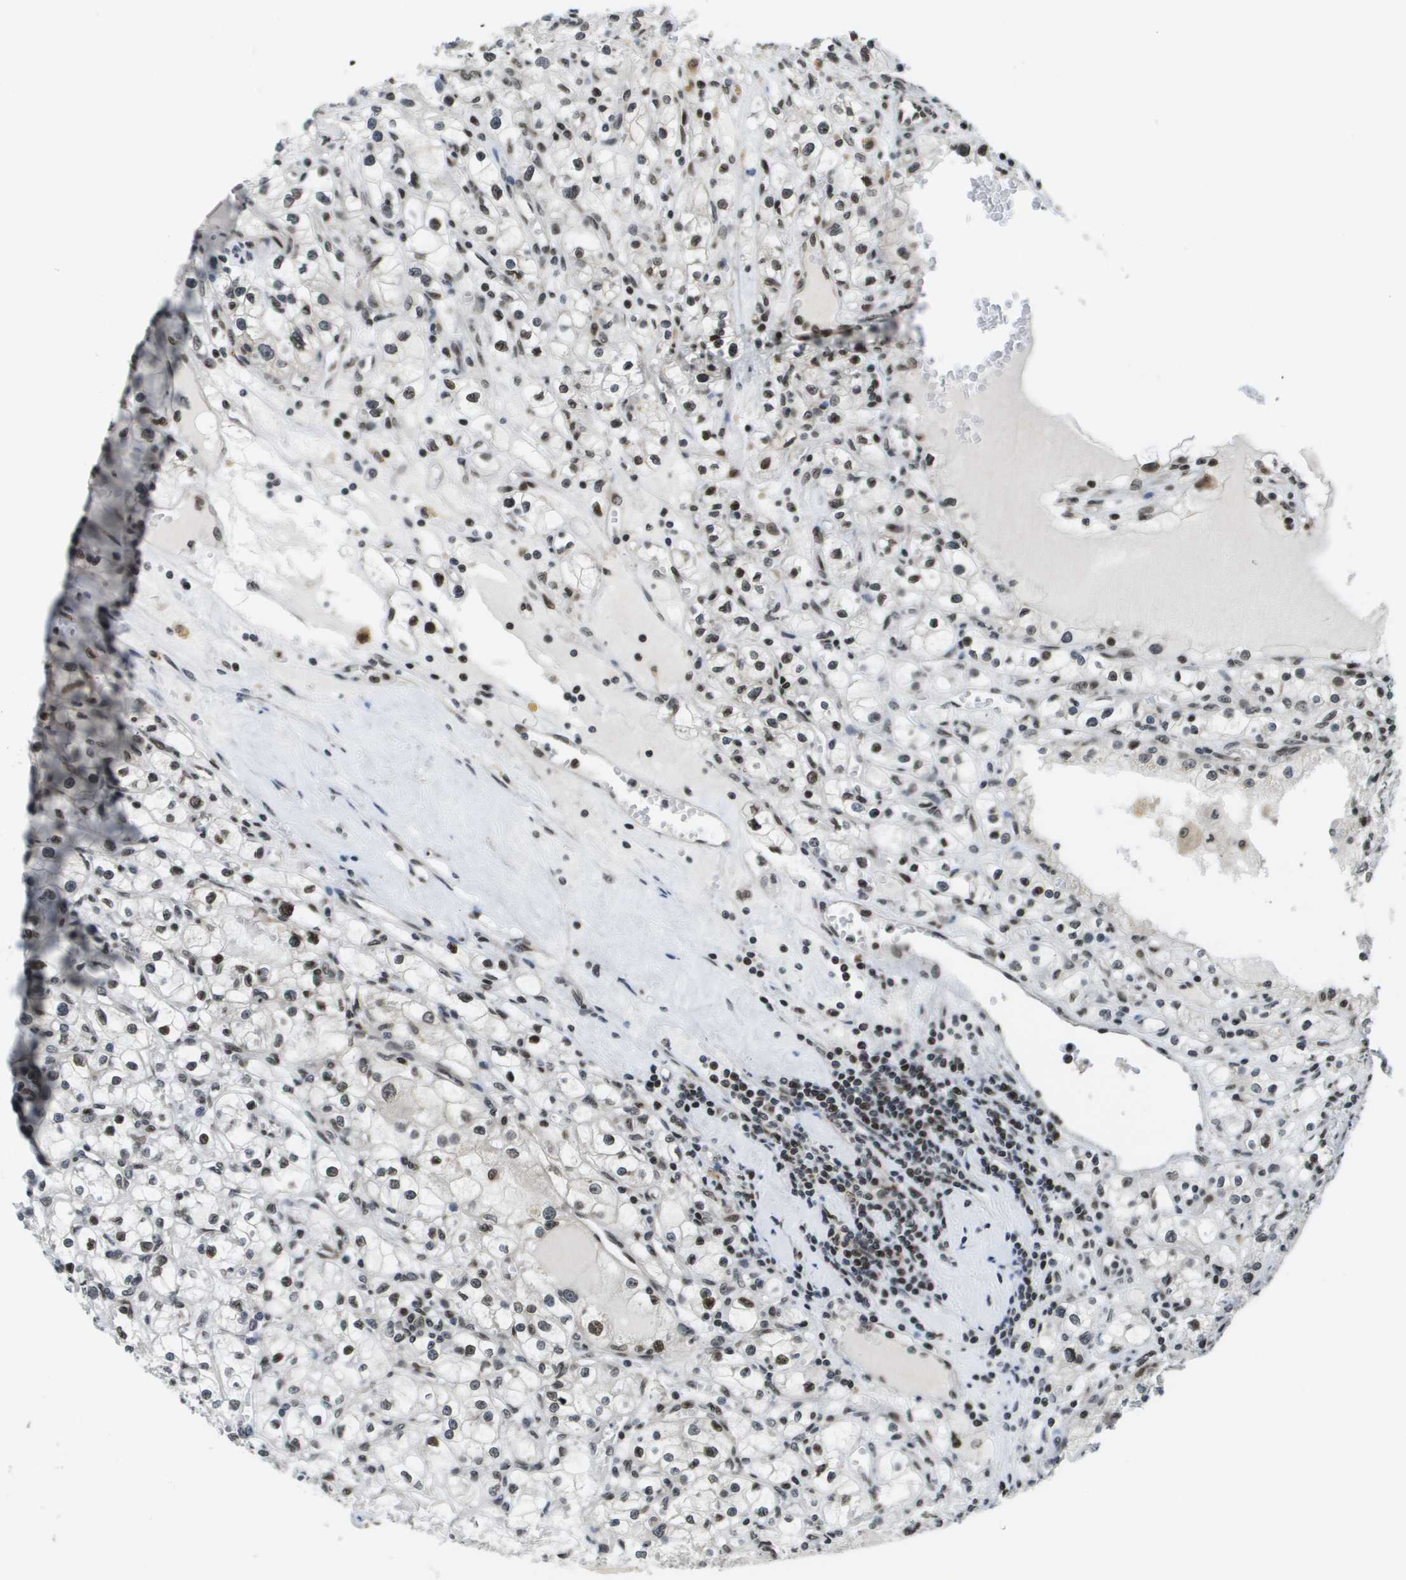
{"staining": {"intensity": "moderate", "quantity": ">75%", "location": "nuclear"}, "tissue": "renal cancer", "cell_type": "Tumor cells", "image_type": "cancer", "snomed": [{"axis": "morphology", "description": "Adenocarcinoma, NOS"}, {"axis": "topography", "description": "Kidney"}], "caption": "This is a photomicrograph of immunohistochemistry (IHC) staining of renal cancer (adenocarcinoma), which shows moderate staining in the nuclear of tumor cells.", "gene": "RECQL4", "patient": {"sex": "male", "age": 56}}